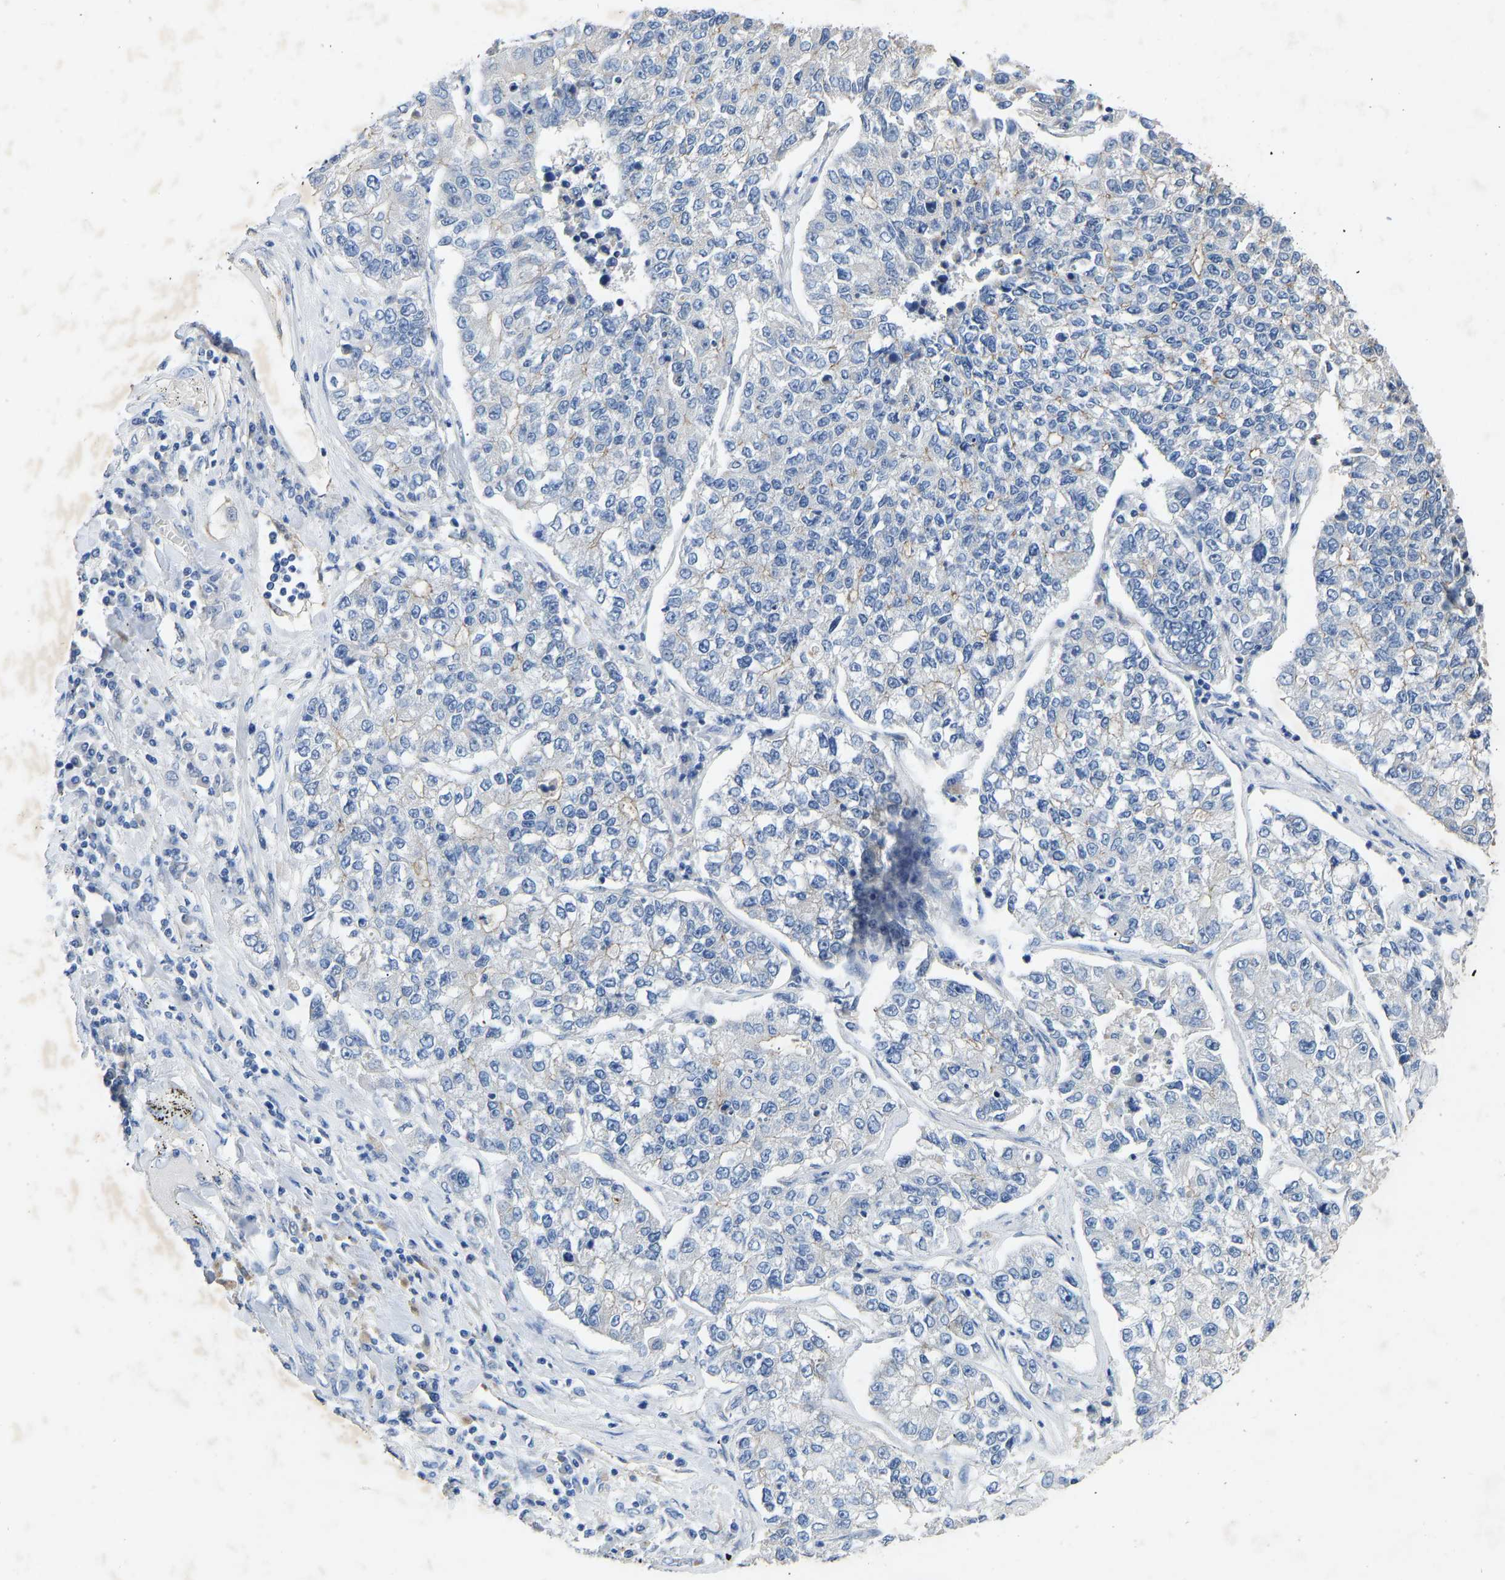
{"staining": {"intensity": "negative", "quantity": "none", "location": "none"}, "tissue": "lung cancer", "cell_type": "Tumor cells", "image_type": "cancer", "snomed": [{"axis": "morphology", "description": "Adenocarcinoma, NOS"}, {"axis": "topography", "description": "Lung"}], "caption": "Tumor cells show no significant positivity in adenocarcinoma (lung). Brightfield microscopy of immunohistochemistry stained with DAB (brown) and hematoxylin (blue), captured at high magnification.", "gene": "RBP1", "patient": {"sex": "male", "age": 49}}